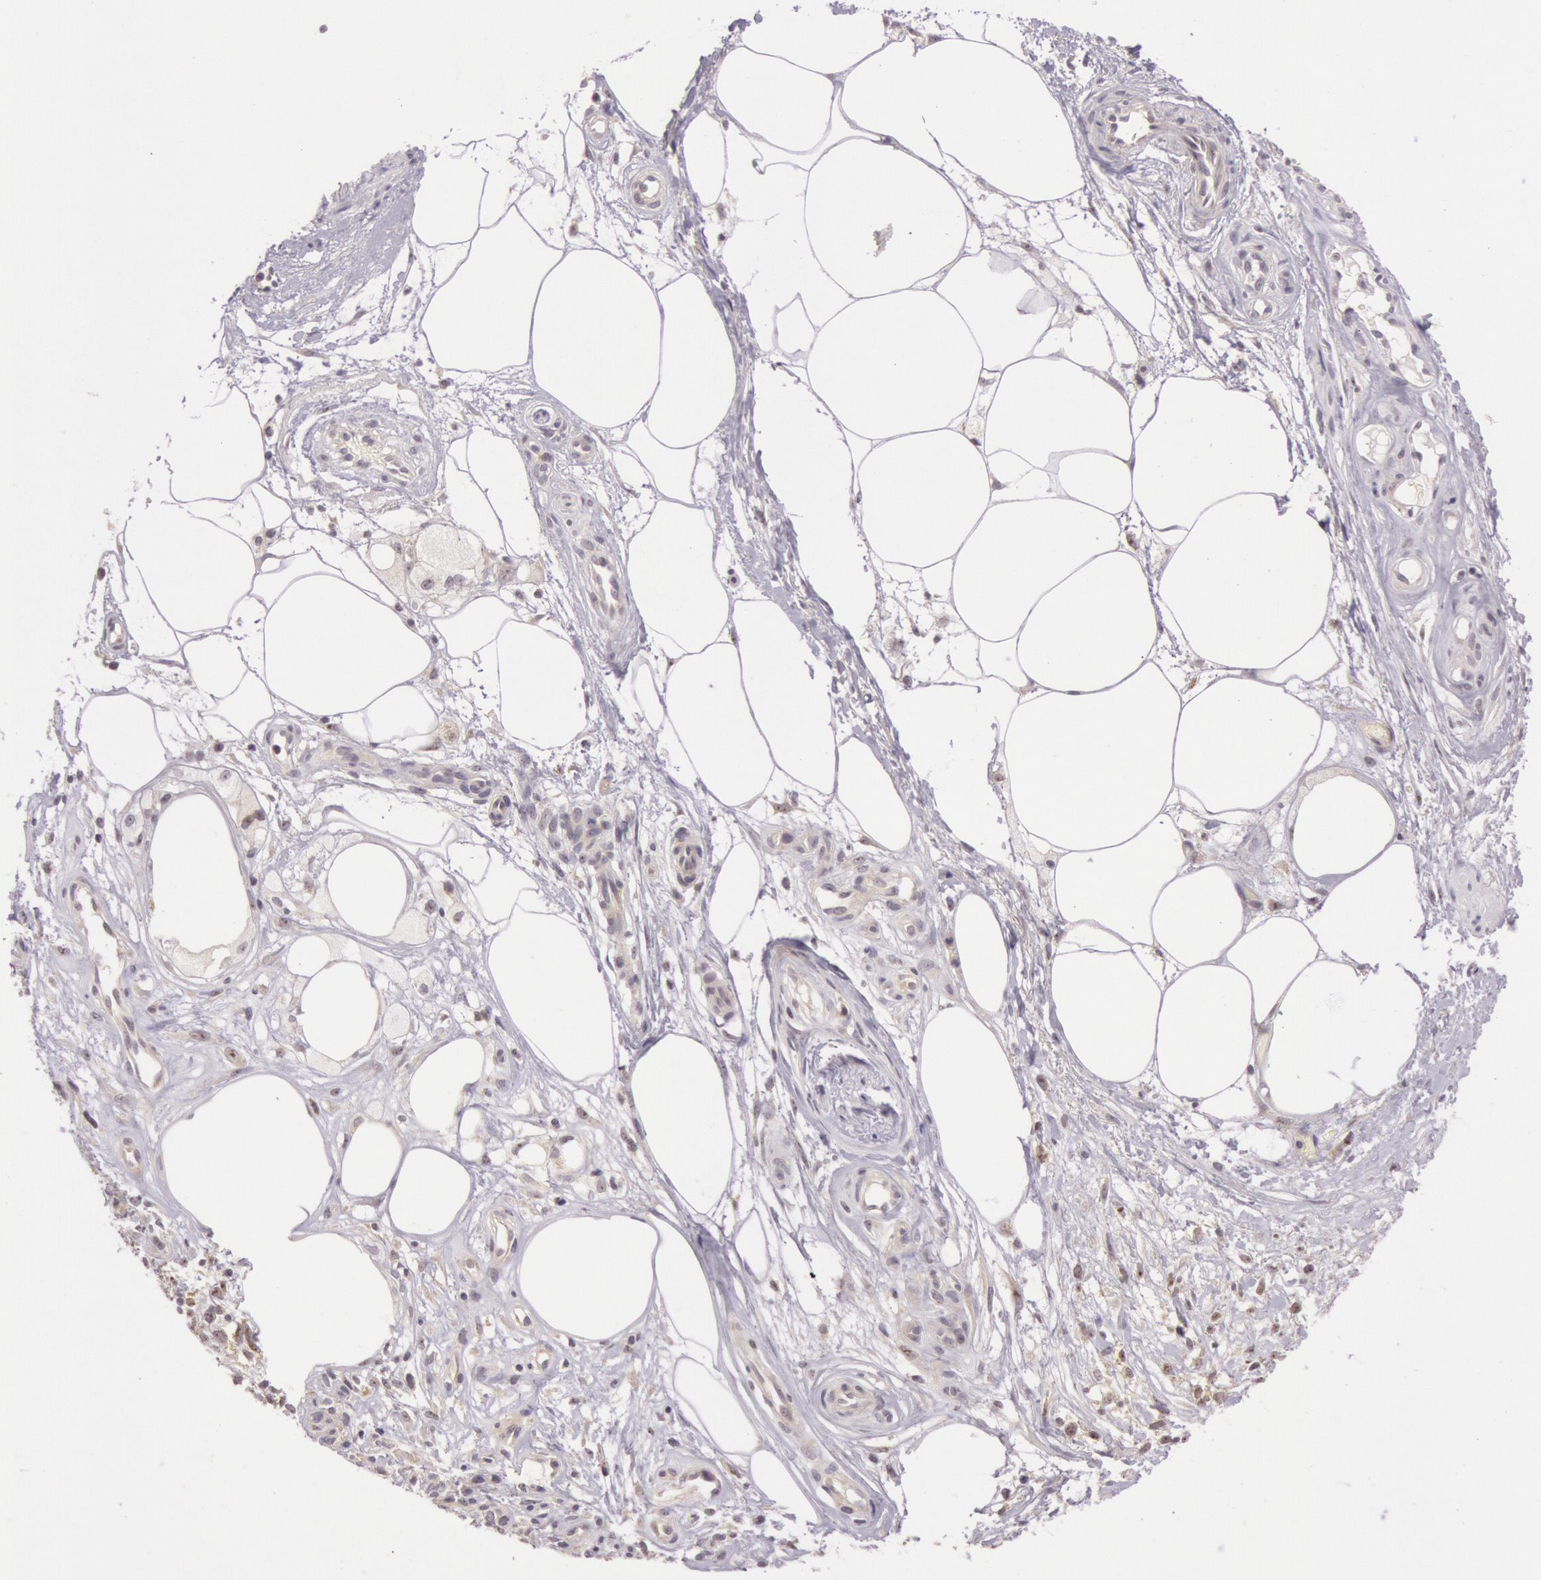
{"staining": {"intensity": "moderate", "quantity": ">75%", "location": "cytoplasmic/membranous,nuclear"}, "tissue": "melanoma", "cell_type": "Tumor cells", "image_type": "cancer", "snomed": [{"axis": "morphology", "description": "Malignant melanoma, NOS"}, {"axis": "topography", "description": "Skin"}], "caption": "This is a photomicrograph of immunohistochemistry (IHC) staining of melanoma, which shows moderate staining in the cytoplasmic/membranous and nuclear of tumor cells.", "gene": "CDK16", "patient": {"sex": "female", "age": 85}}